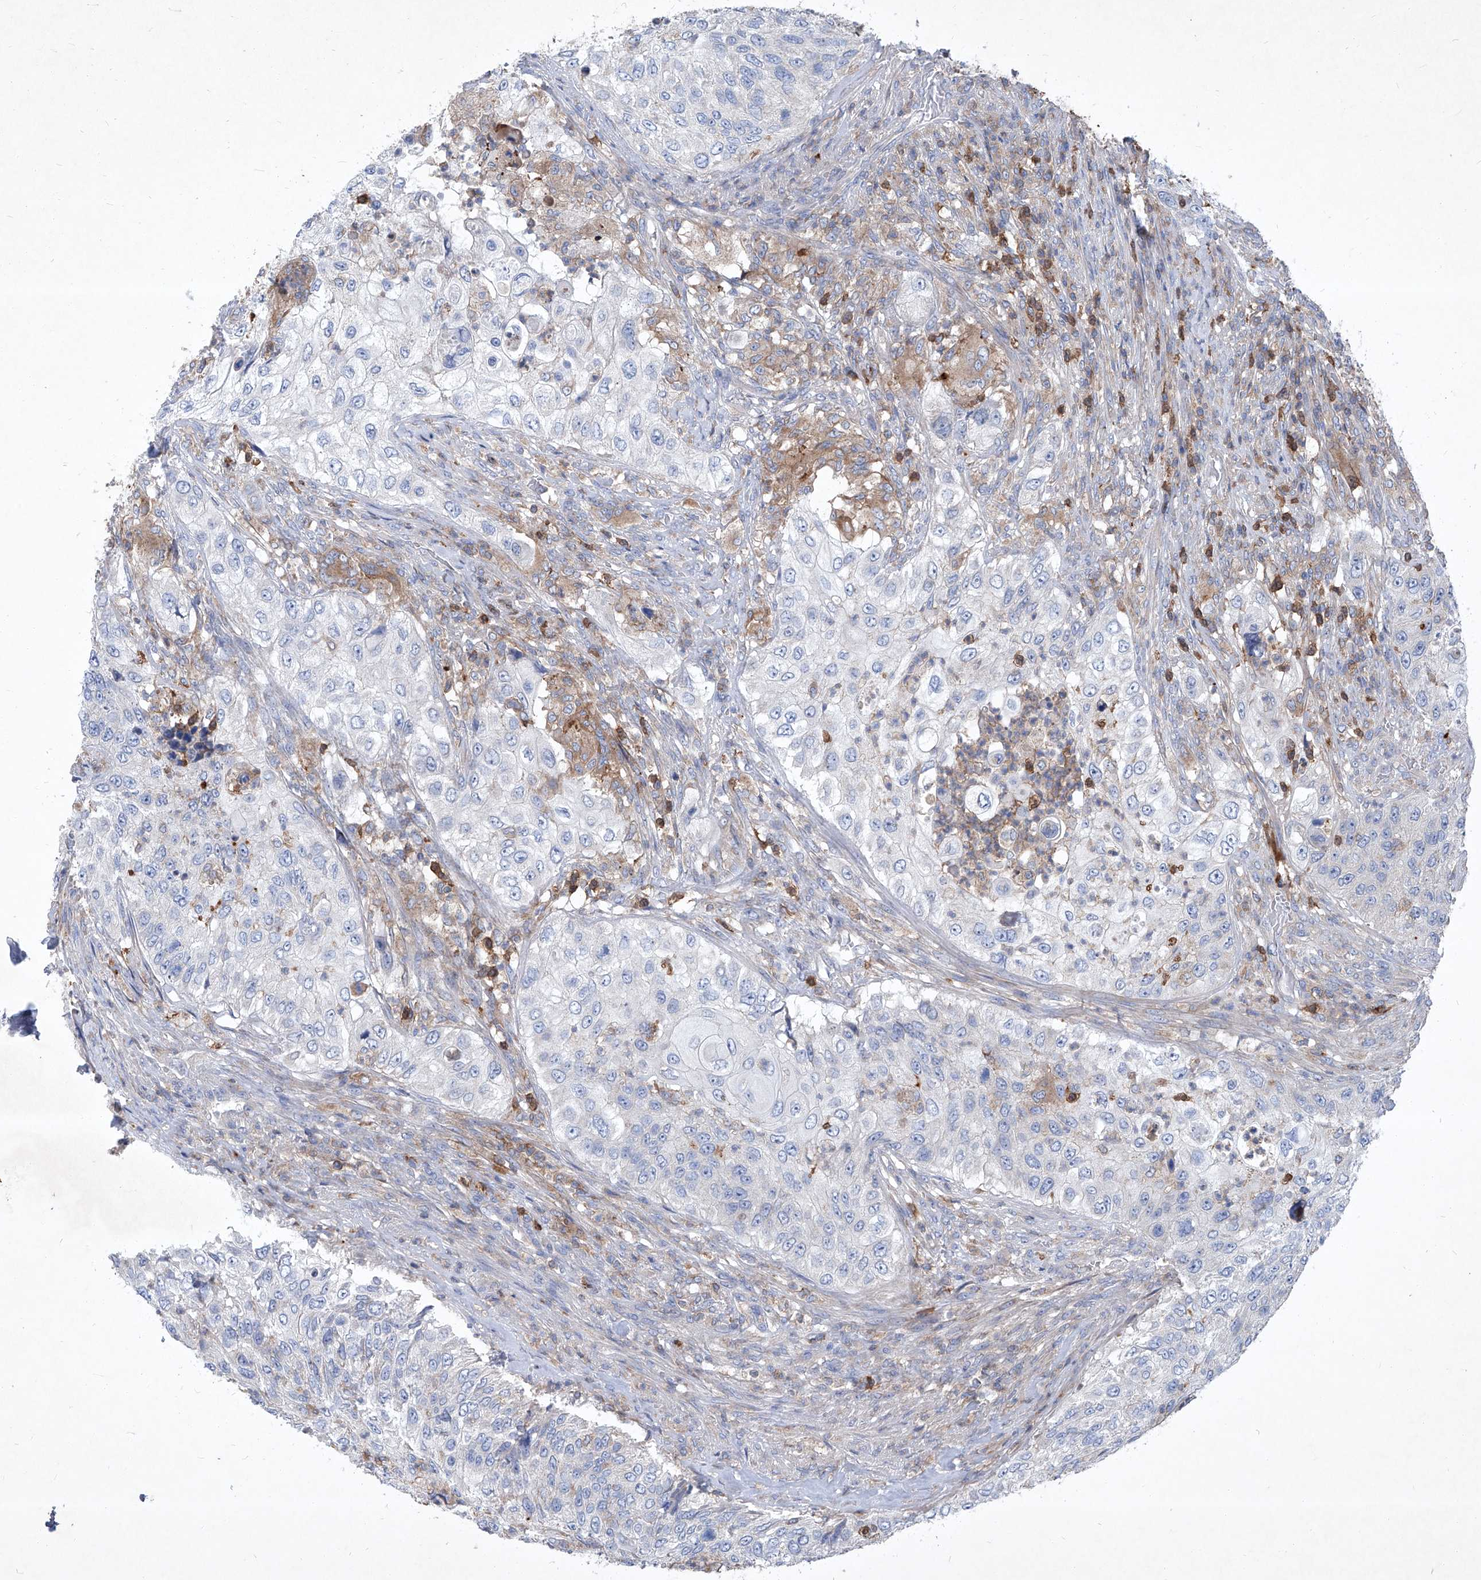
{"staining": {"intensity": "negative", "quantity": "none", "location": "none"}, "tissue": "urothelial cancer", "cell_type": "Tumor cells", "image_type": "cancer", "snomed": [{"axis": "morphology", "description": "Urothelial carcinoma, High grade"}, {"axis": "topography", "description": "Urinary bladder"}], "caption": "The immunohistochemistry (IHC) image has no significant positivity in tumor cells of urothelial cancer tissue. (DAB (3,3'-diaminobenzidine) immunohistochemistry (IHC), high magnification).", "gene": "EPHA8", "patient": {"sex": "female", "age": 60}}